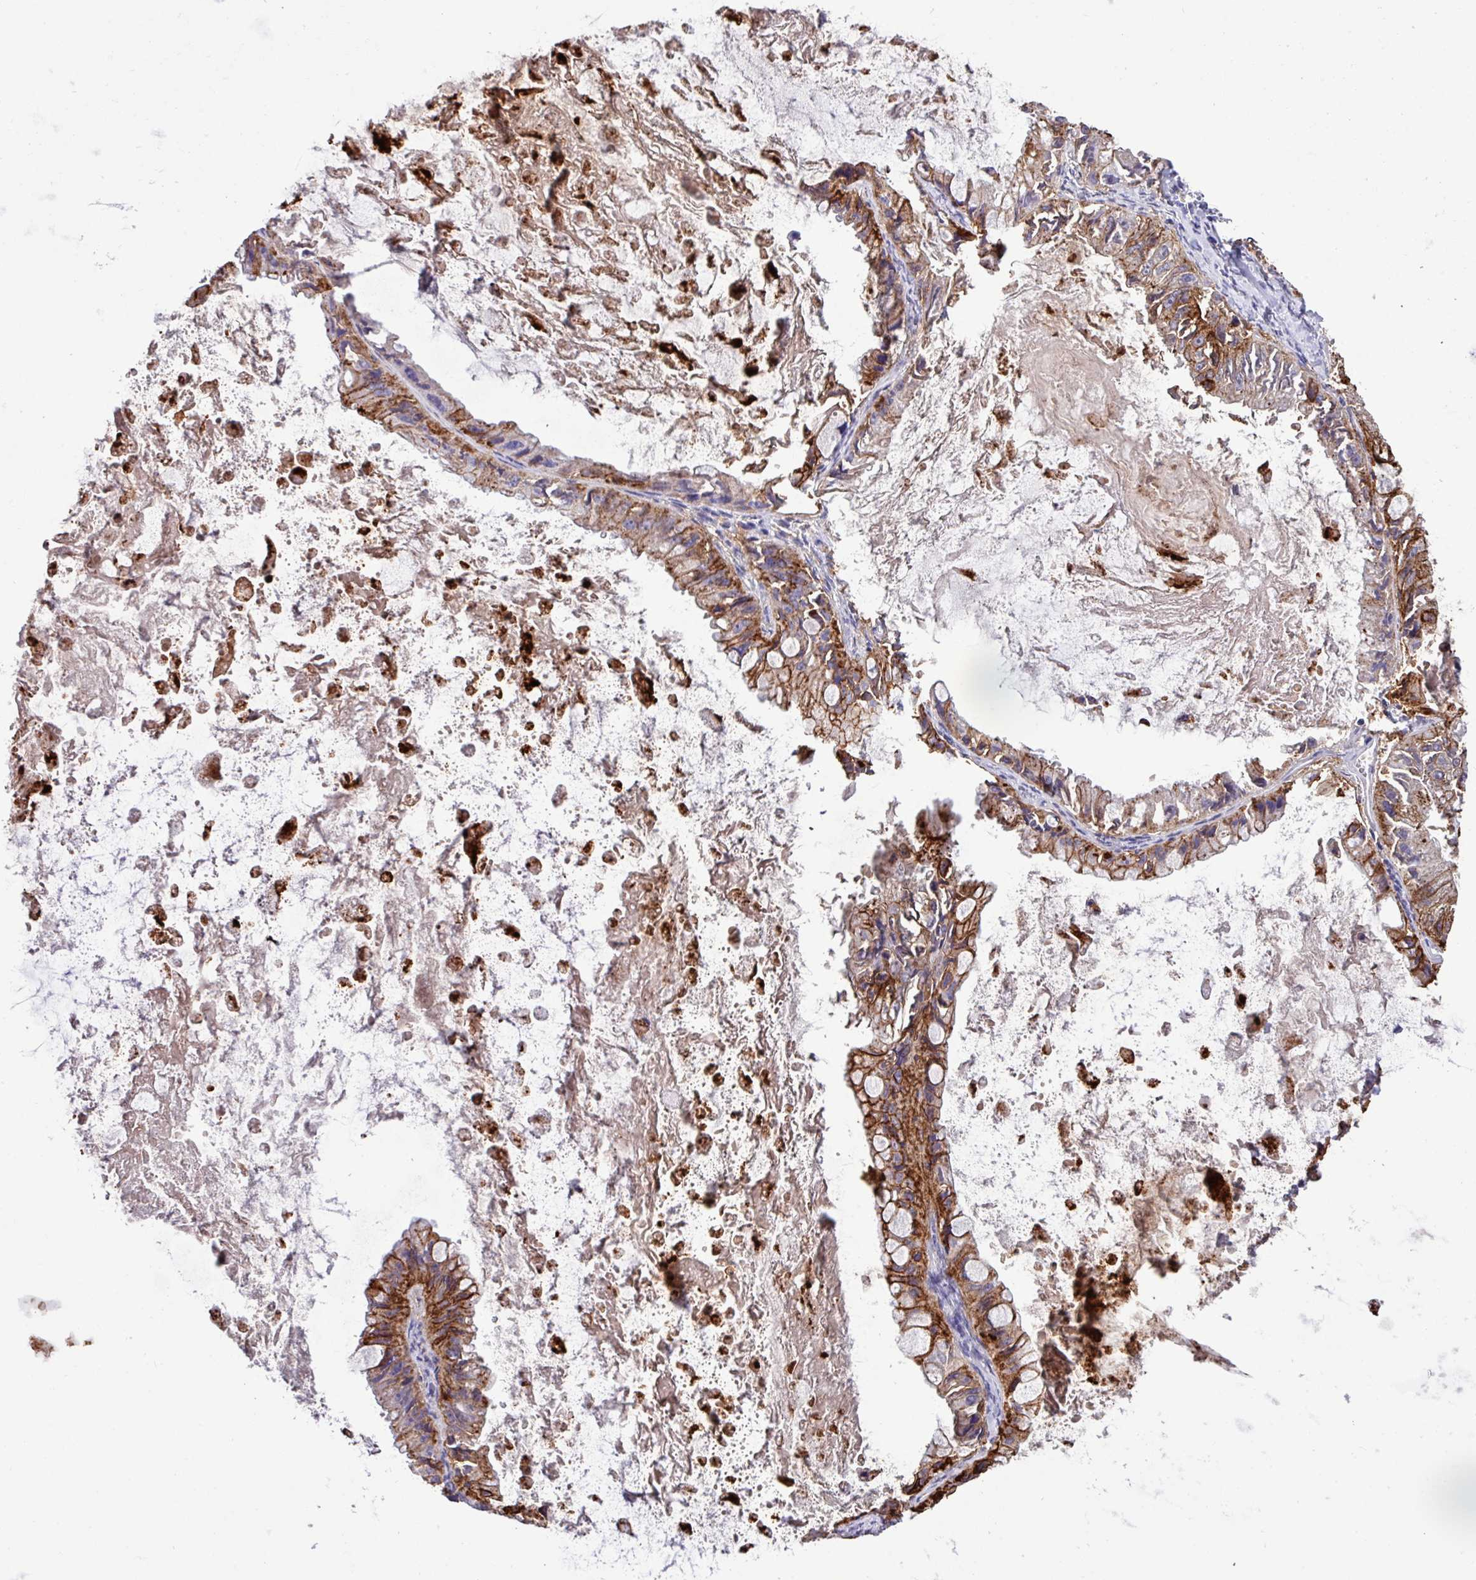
{"staining": {"intensity": "strong", "quantity": "25%-75%", "location": "cytoplasmic/membranous"}, "tissue": "ovarian cancer", "cell_type": "Tumor cells", "image_type": "cancer", "snomed": [{"axis": "morphology", "description": "Cystadenocarcinoma, mucinous, NOS"}, {"axis": "topography", "description": "Ovary"}], "caption": "Tumor cells display high levels of strong cytoplasmic/membranous expression in approximately 25%-75% of cells in ovarian cancer (mucinous cystadenocarcinoma). The protein is shown in brown color, while the nuclei are stained blue.", "gene": "EPCAM", "patient": {"sex": "female", "age": 61}}